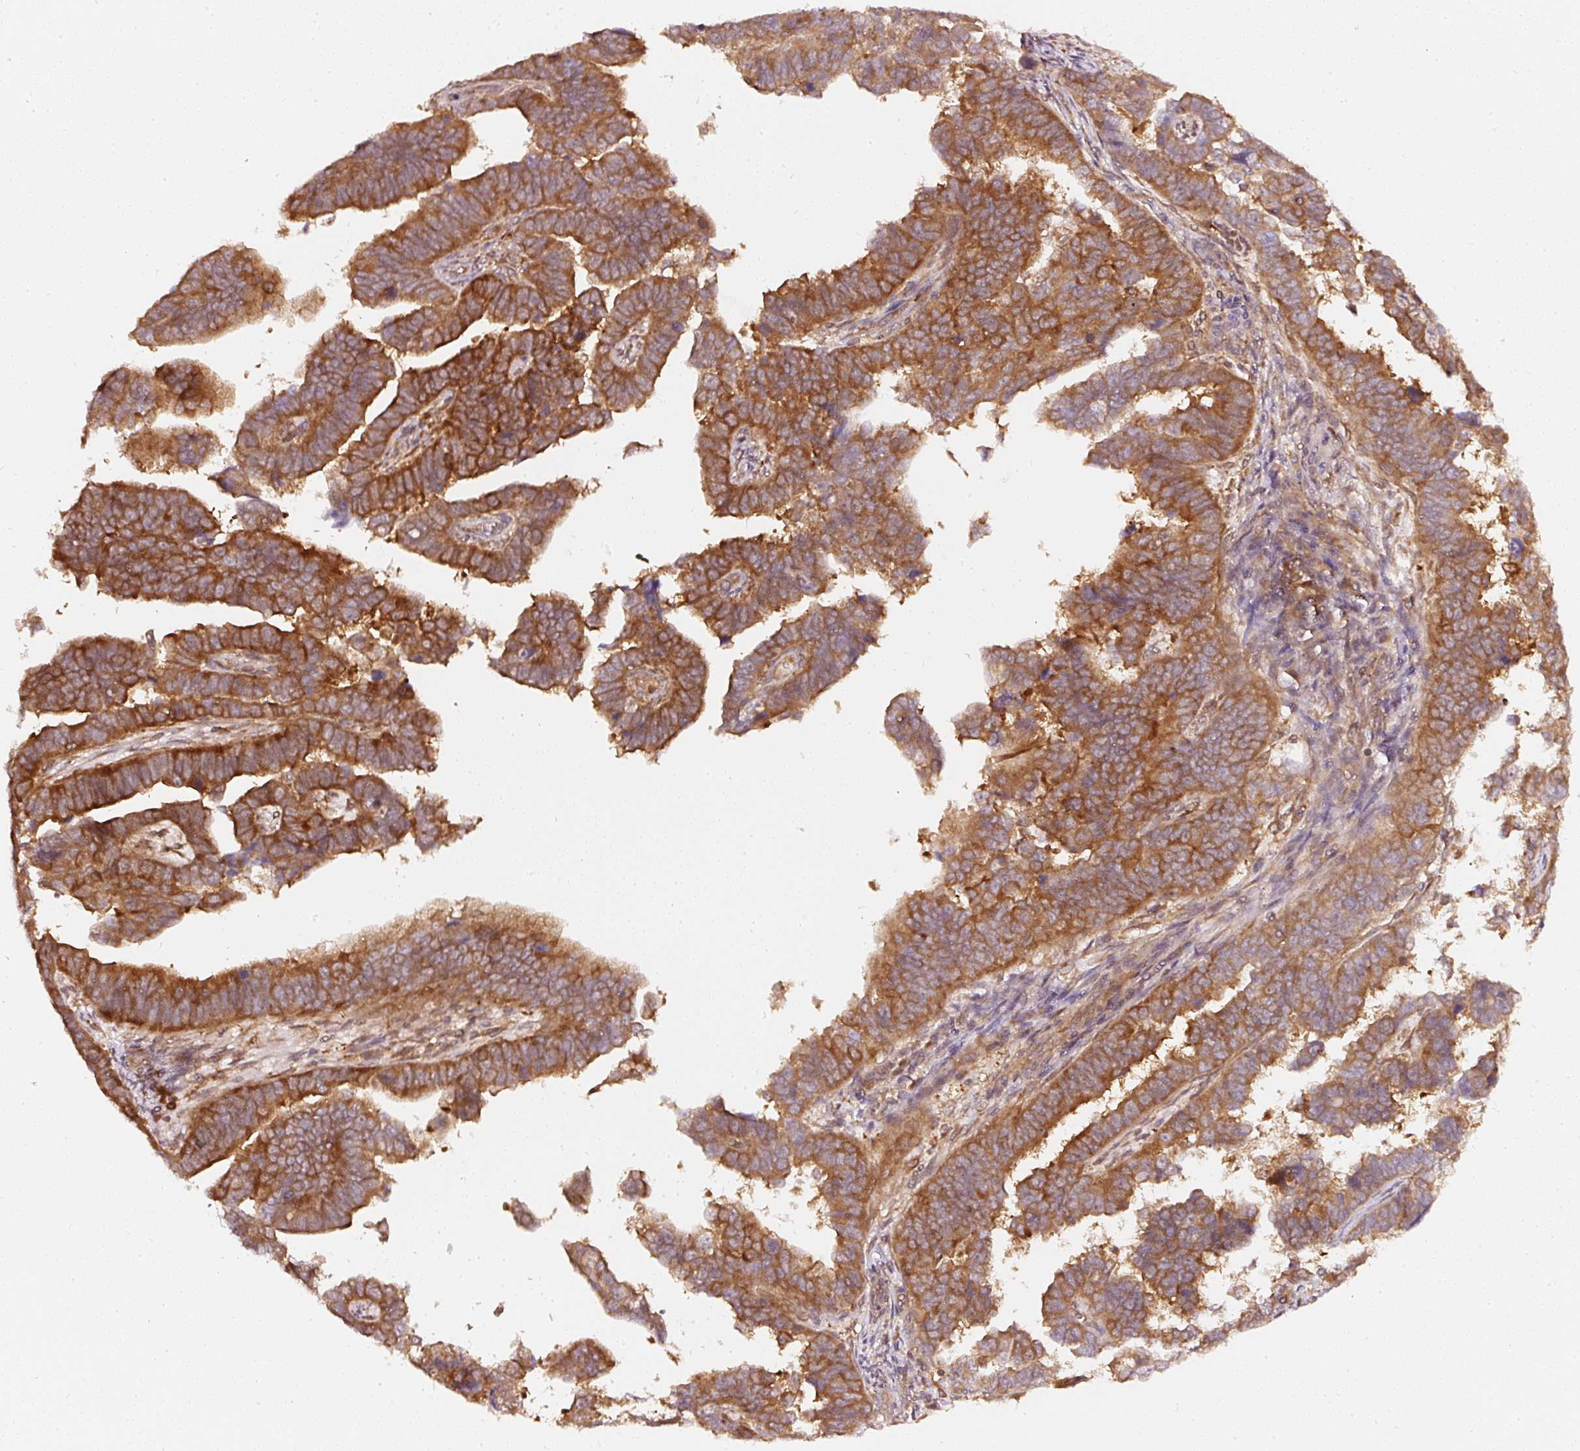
{"staining": {"intensity": "strong", "quantity": ">75%", "location": "cytoplasmic/membranous"}, "tissue": "endometrial cancer", "cell_type": "Tumor cells", "image_type": "cancer", "snomed": [{"axis": "morphology", "description": "Adenocarcinoma, NOS"}, {"axis": "topography", "description": "Endometrium"}], "caption": "Immunohistochemical staining of human adenocarcinoma (endometrial) demonstrates high levels of strong cytoplasmic/membranous staining in about >75% of tumor cells.", "gene": "ASMTL", "patient": {"sex": "female", "age": 75}}